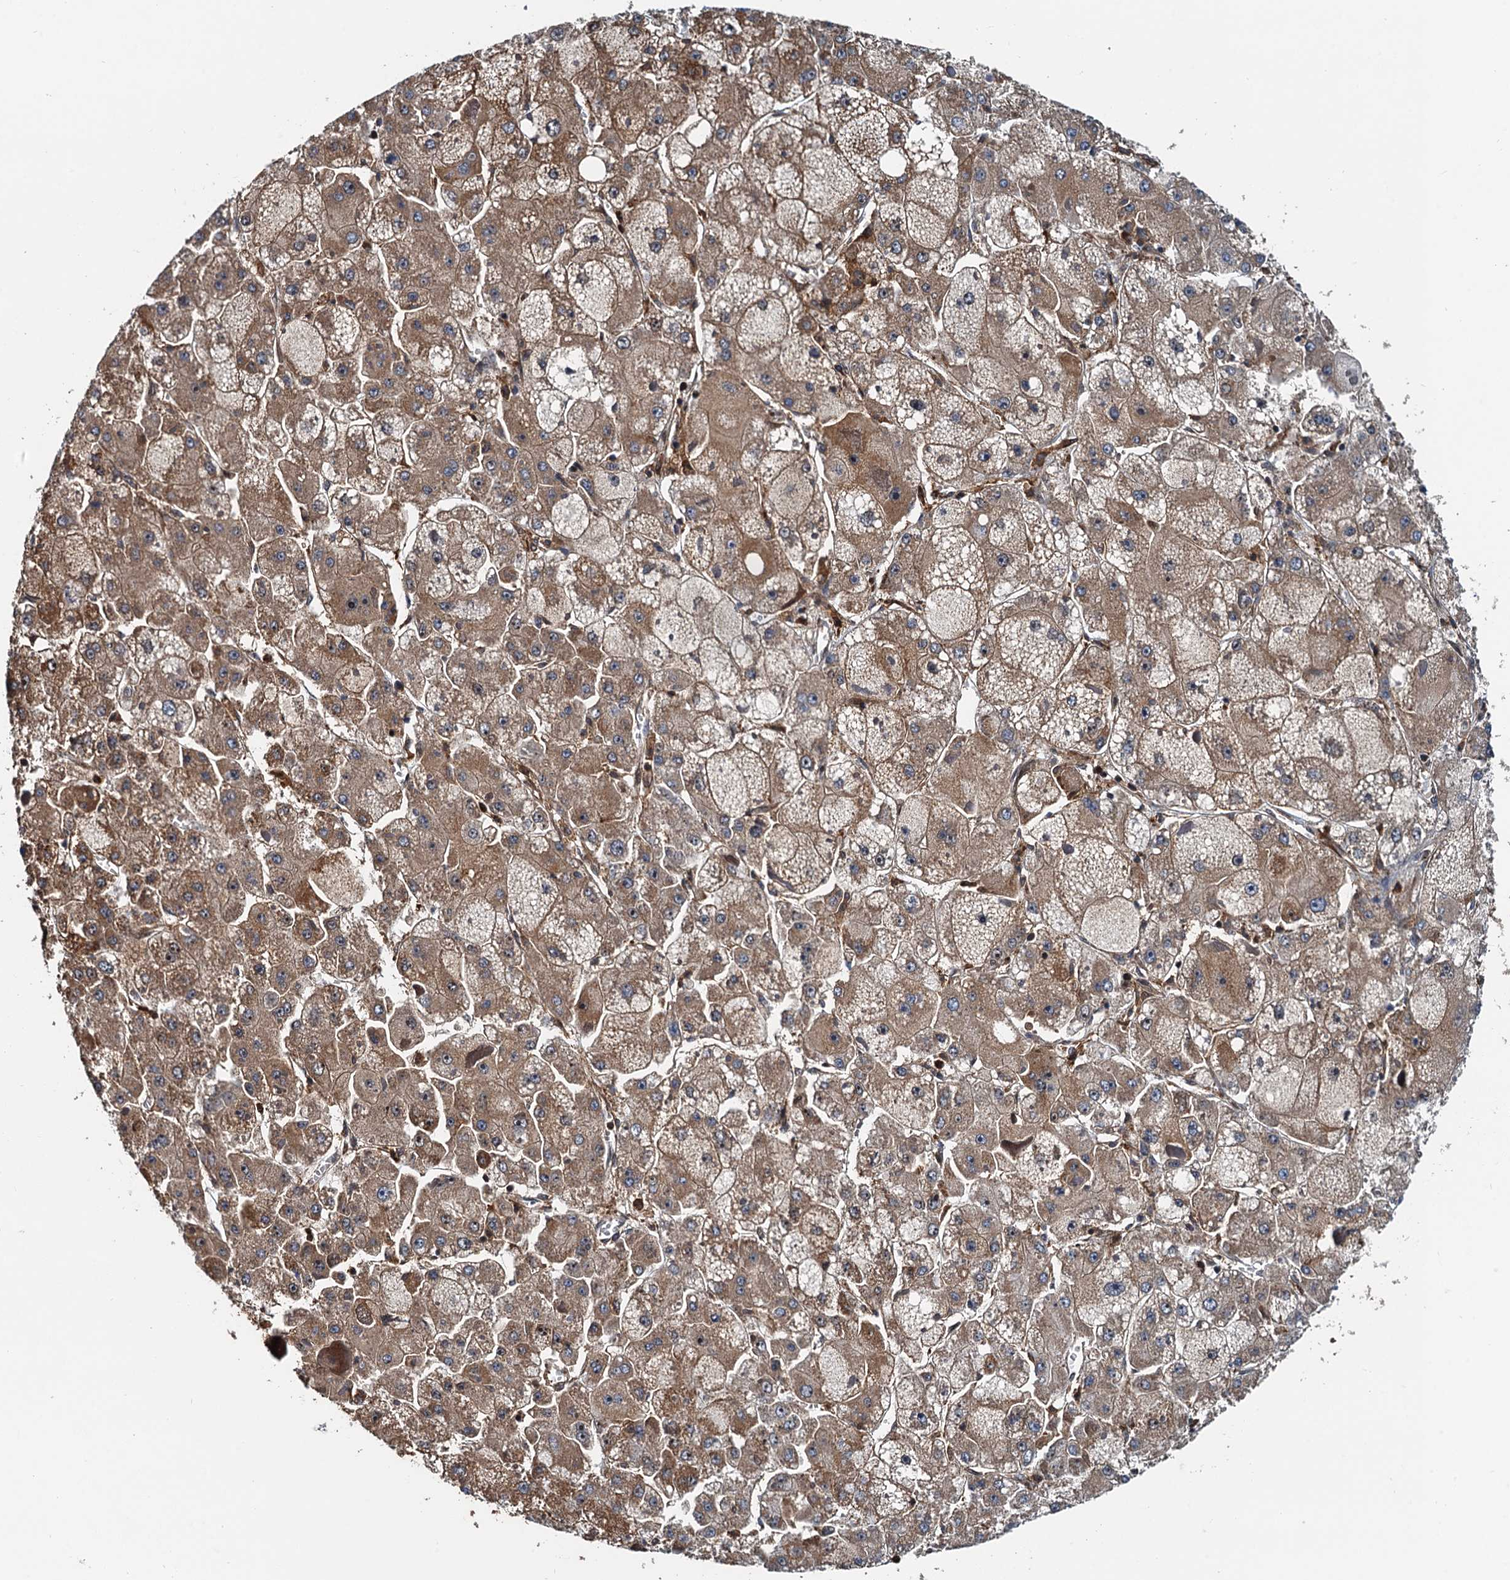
{"staining": {"intensity": "moderate", "quantity": ">75%", "location": "cytoplasmic/membranous"}, "tissue": "liver cancer", "cell_type": "Tumor cells", "image_type": "cancer", "snomed": [{"axis": "morphology", "description": "Carcinoma, Hepatocellular, NOS"}, {"axis": "topography", "description": "Liver"}], "caption": "The photomicrograph reveals a brown stain indicating the presence of a protein in the cytoplasmic/membranous of tumor cells in liver cancer. (Brightfield microscopy of DAB IHC at high magnification).", "gene": "USP6NL", "patient": {"sex": "female", "age": 73}}